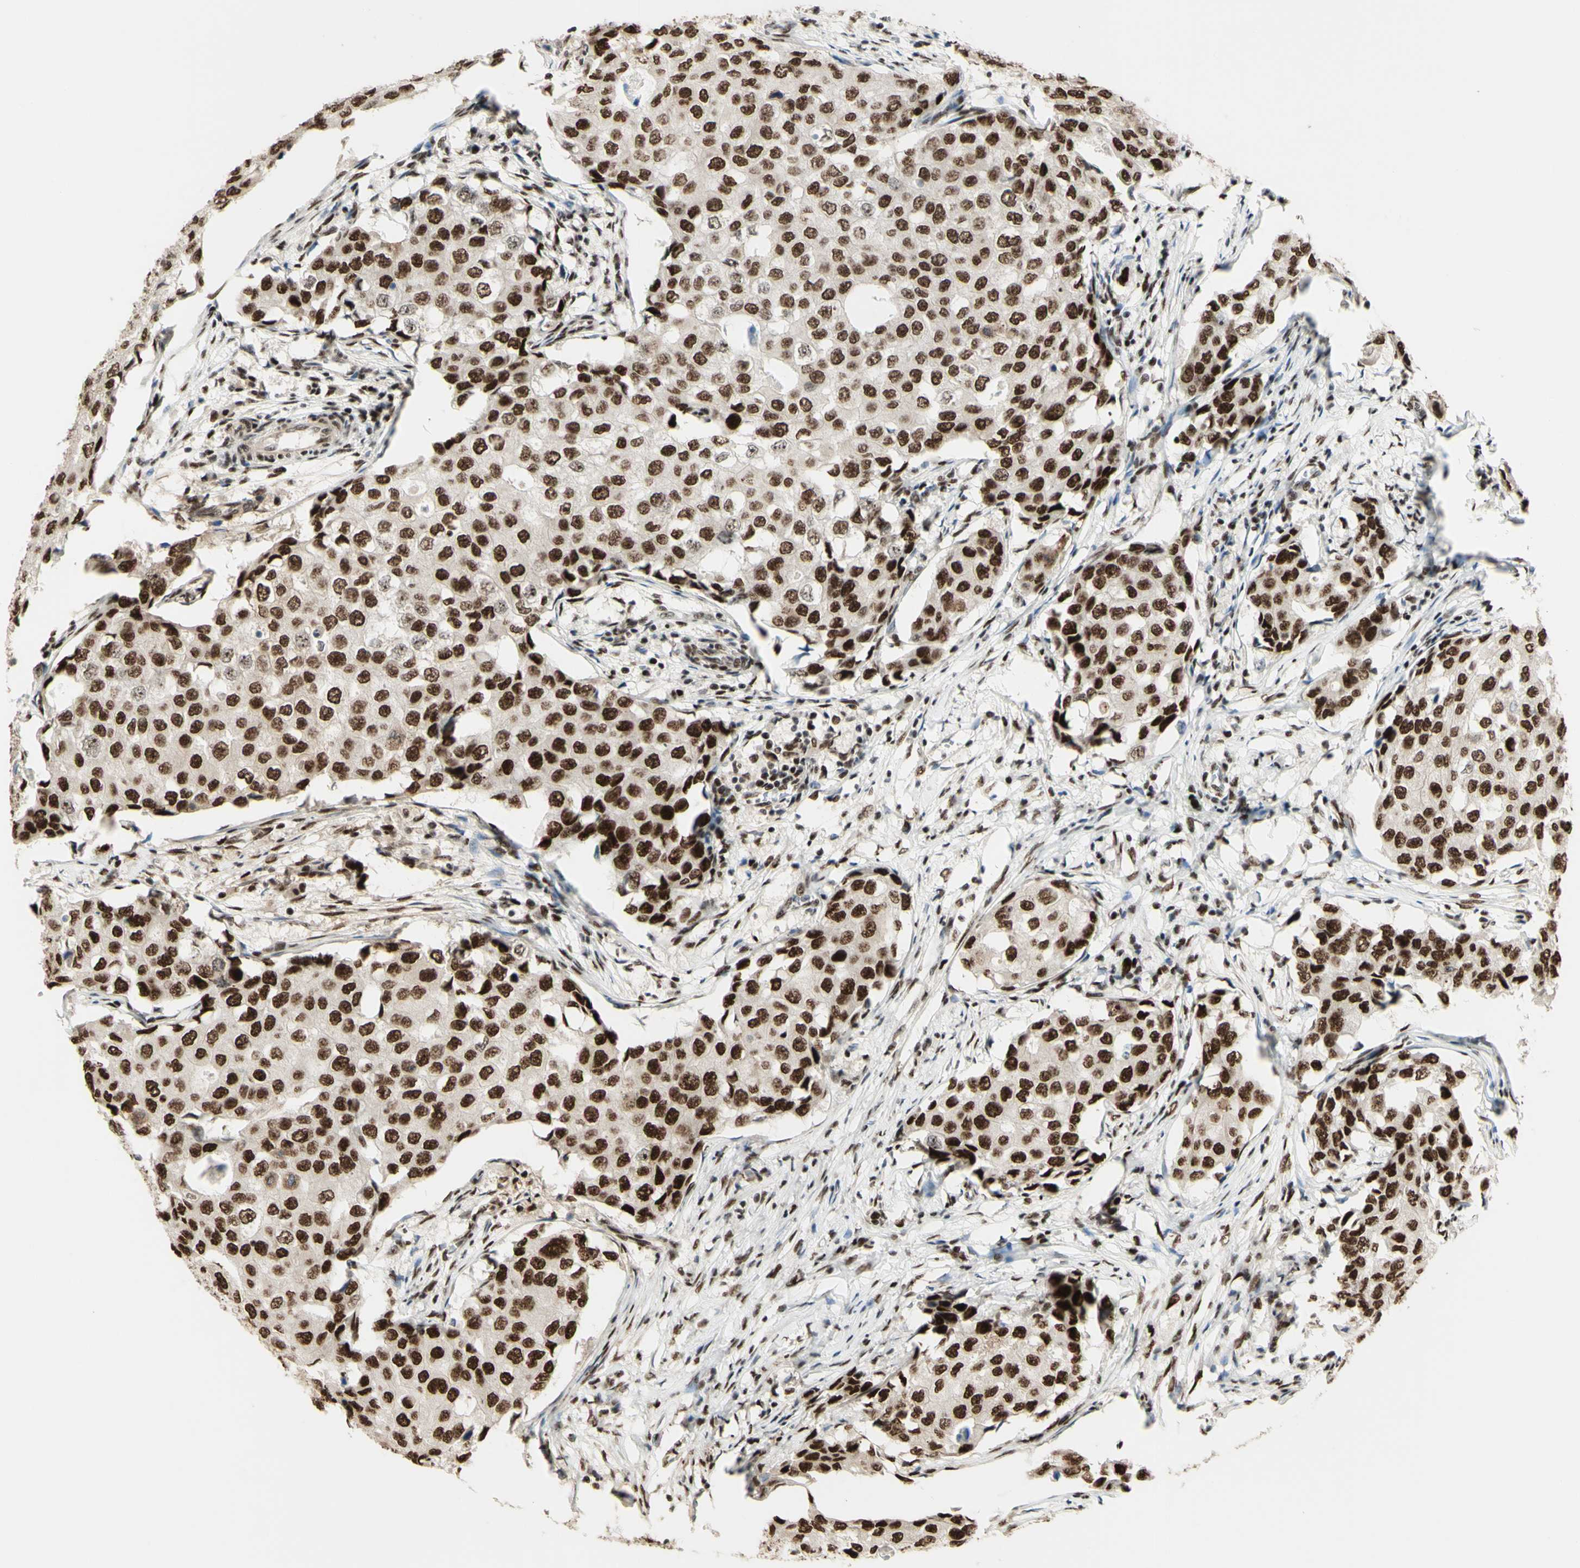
{"staining": {"intensity": "strong", "quantity": "25%-75%", "location": "nuclear"}, "tissue": "breast cancer", "cell_type": "Tumor cells", "image_type": "cancer", "snomed": [{"axis": "morphology", "description": "Duct carcinoma"}, {"axis": "topography", "description": "Breast"}], "caption": "A micrograph of breast cancer (intraductal carcinoma) stained for a protein exhibits strong nuclear brown staining in tumor cells.", "gene": "DHX9", "patient": {"sex": "female", "age": 27}}